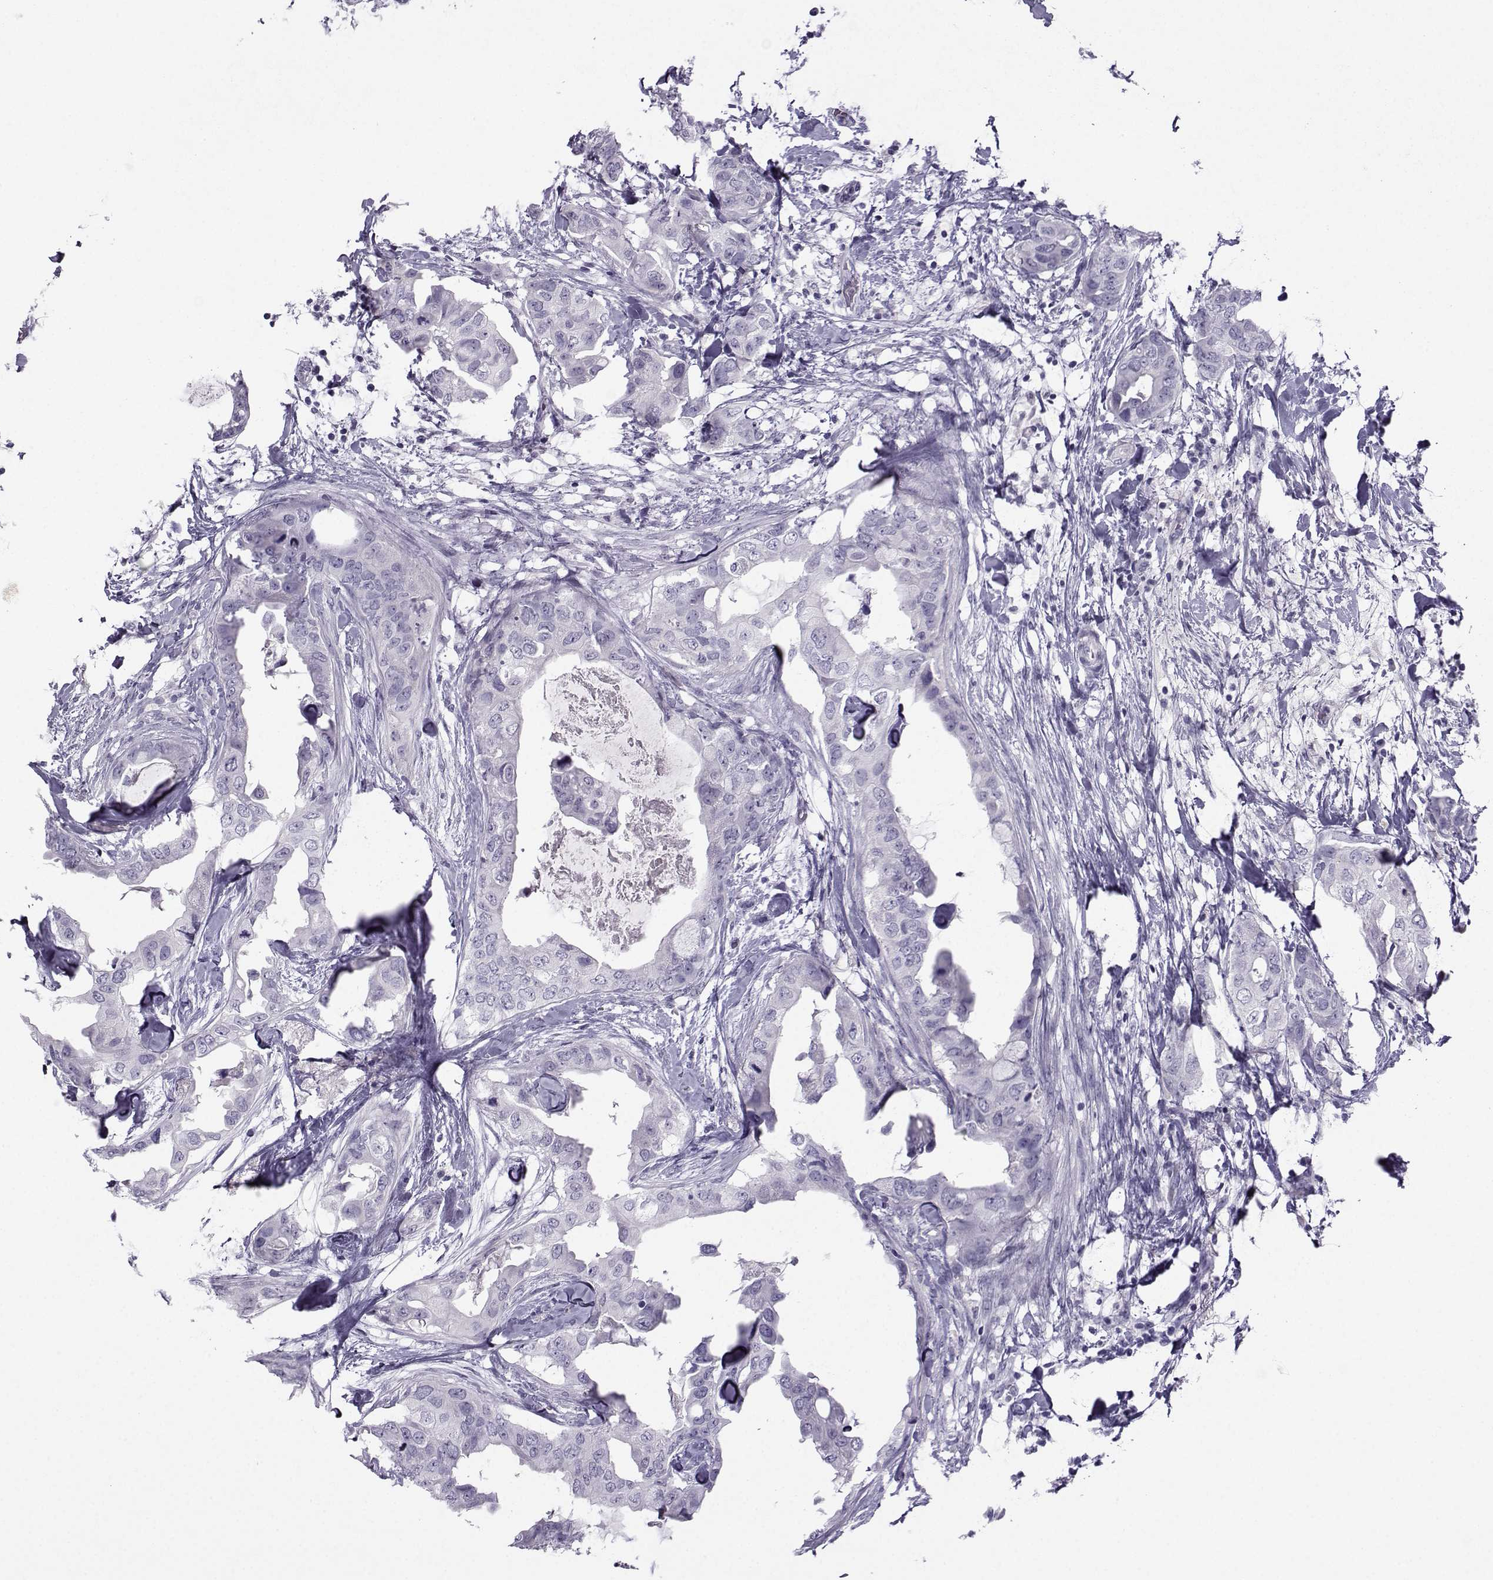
{"staining": {"intensity": "negative", "quantity": "none", "location": "none"}, "tissue": "breast cancer", "cell_type": "Tumor cells", "image_type": "cancer", "snomed": [{"axis": "morphology", "description": "Normal tissue, NOS"}, {"axis": "morphology", "description": "Duct carcinoma"}, {"axis": "topography", "description": "Breast"}], "caption": "Breast infiltrating ductal carcinoma was stained to show a protein in brown. There is no significant positivity in tumor cells.", "gene": "ARMC2", "patient": {"sex": "female", "age": 40}}